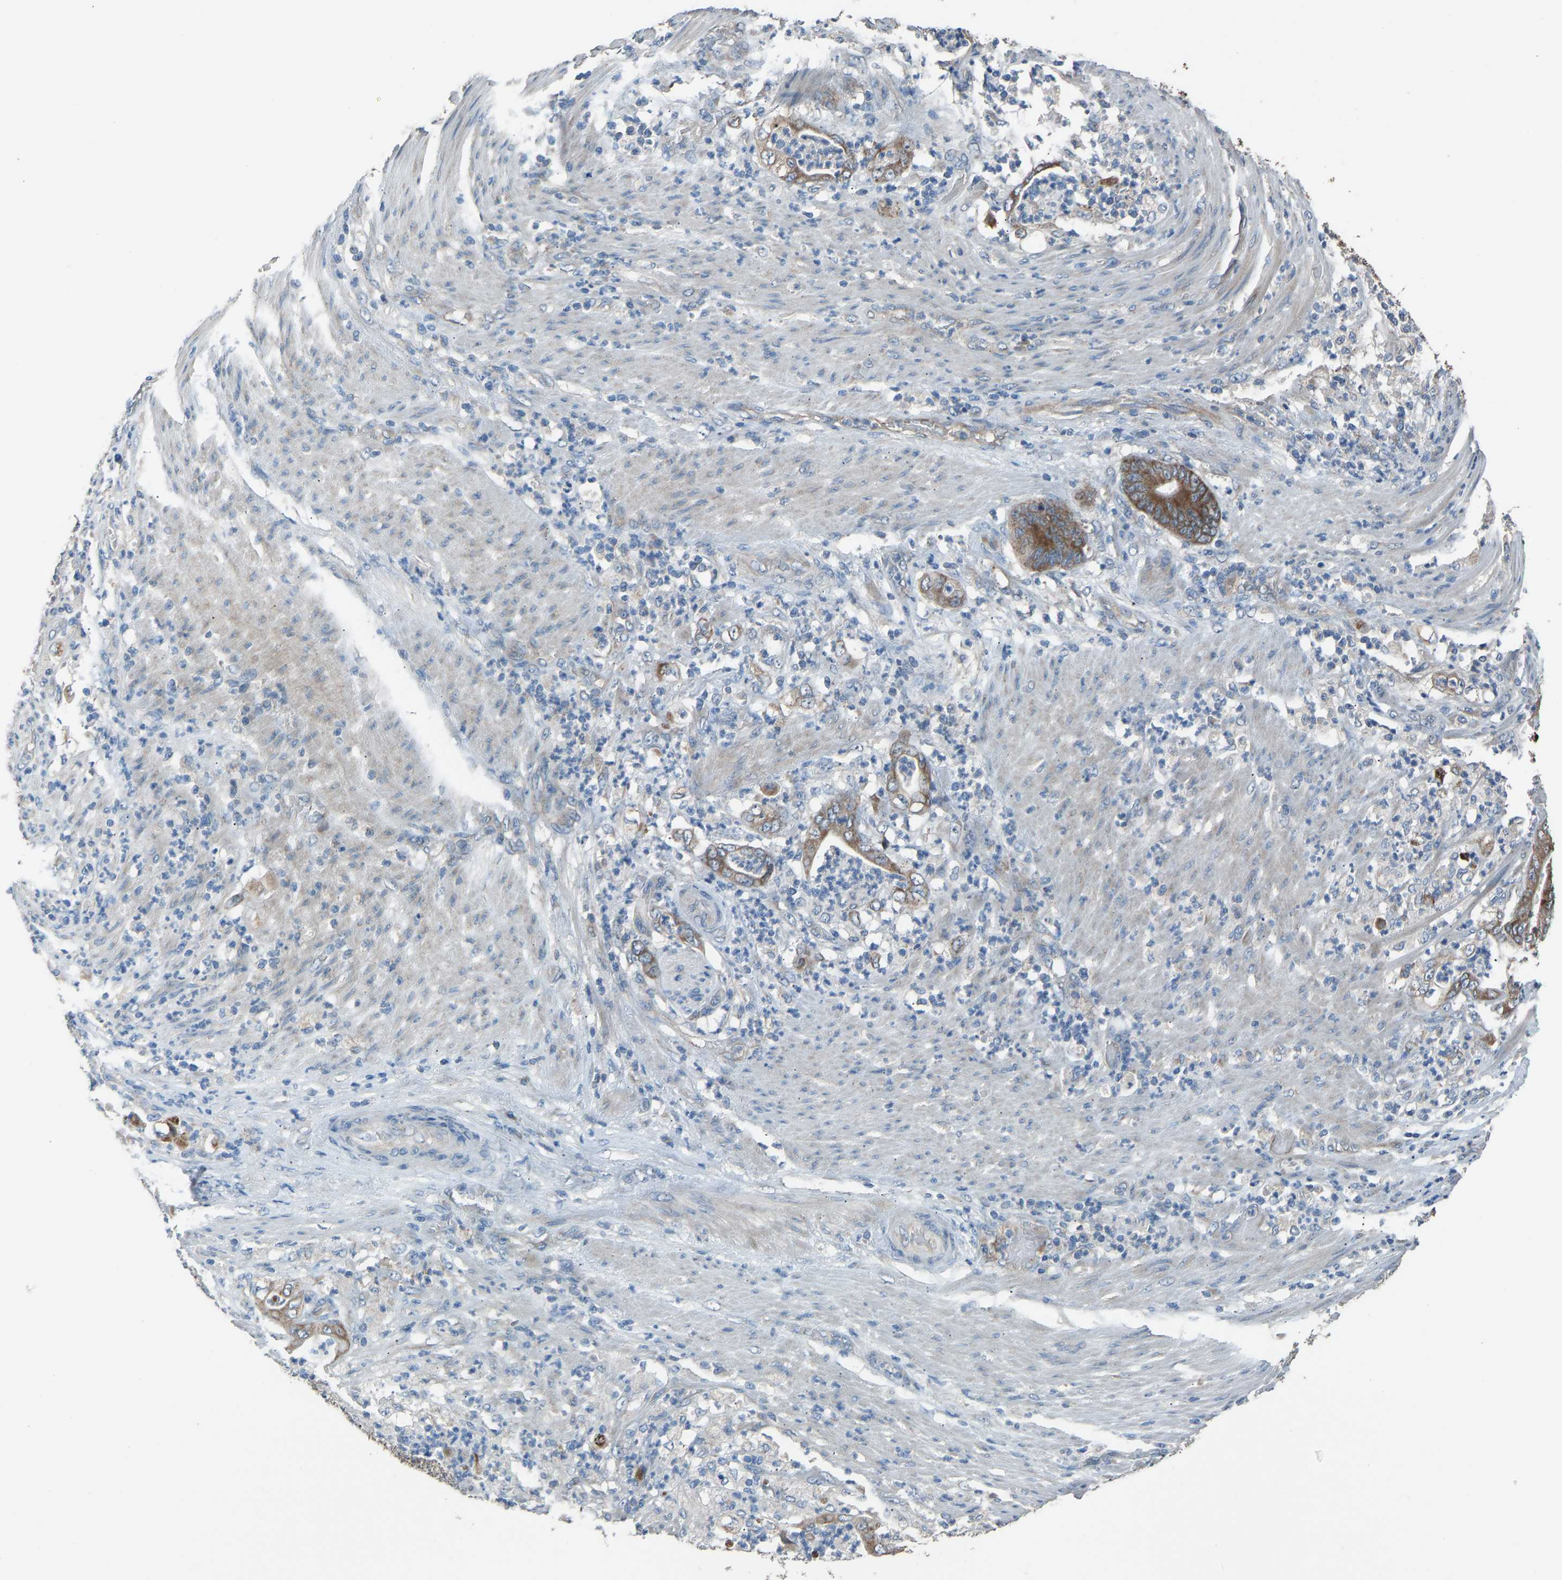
{"staining": {"intensity": "strong", "quantity": ">75%", "location": "cytoplasmic/membranous"}, "tissue": "stomach cancer", "cell_type": "Tumor cells", "image_type": "cancer", "snomed": [{"axis": "morphology", "description": "Adenocarcinoma, NOS"}, {"axis": "topography", "description": "Stomach"}], "caption": "Protein staining of stomach adenocarcinoma tissue reveals strong cytoplasmic/membranous expression in about >75% of tumor cells.", "gene": "TGFBR3", "patient": {"sex": "female", "age": 73}}